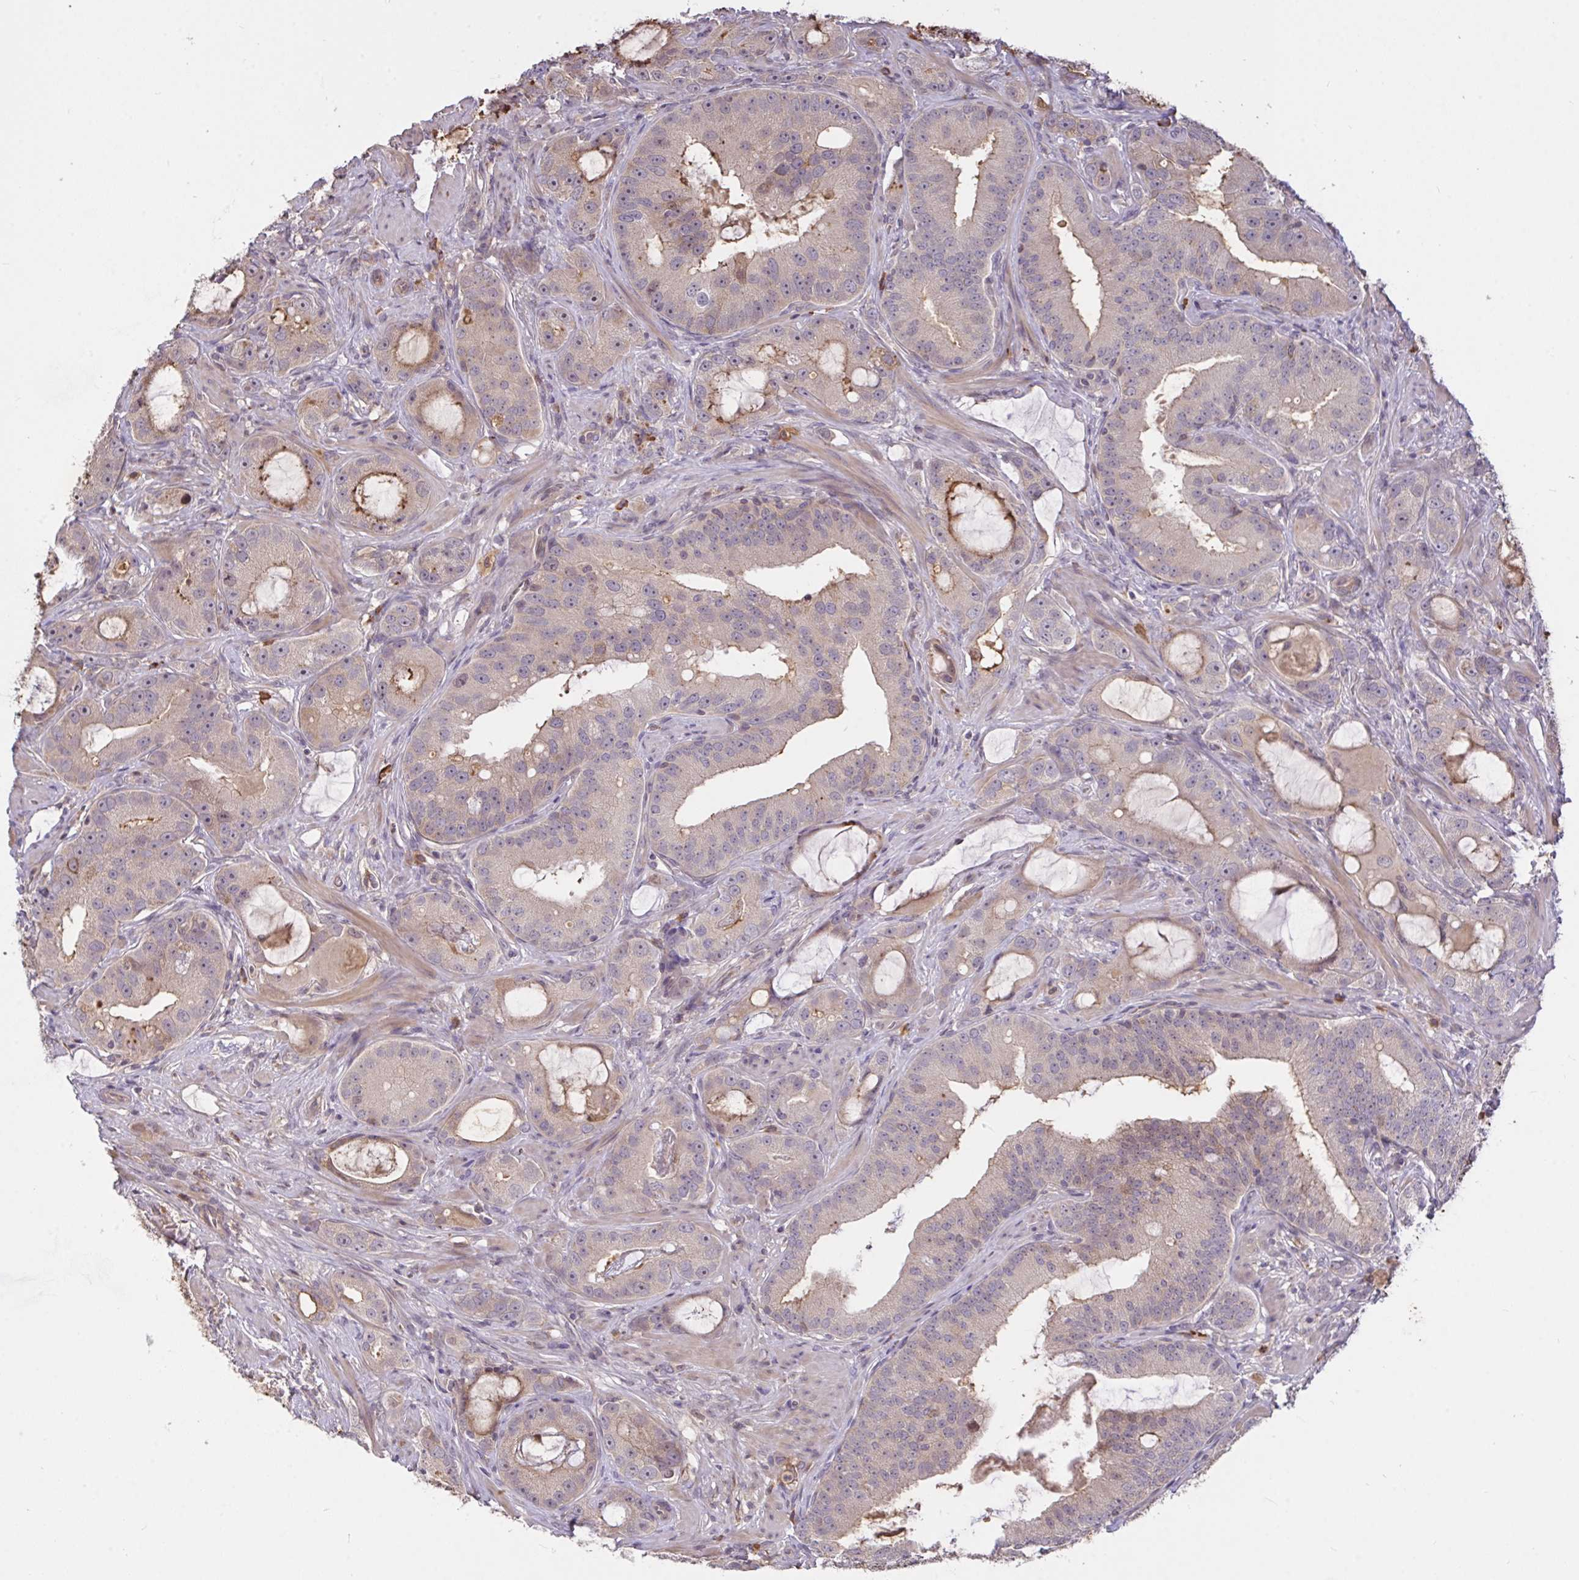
{"staining": {"intensity": "negative", "quantity": "none", "location": "none"}, "tissue": "prostate cancer", "cell_type": "Tumor cells", "image_type": "cancer", "snomed": [{"axis": "morphology", "description": "Adenocarcinoma, High grade"}, {"axis": "topography", "description": "Prostate"}], "caption": "DAB (3,3'-diaminobenzidine) immunohistochemical staining of human prostate cancer displays no significant positivity in tumor cells. The staining is performed using DAB brown chromogen with nuclei counter-stained in using hematoxylin.", "gene": "FCER1A", "patient": {"sex": "male", "age": 65}}